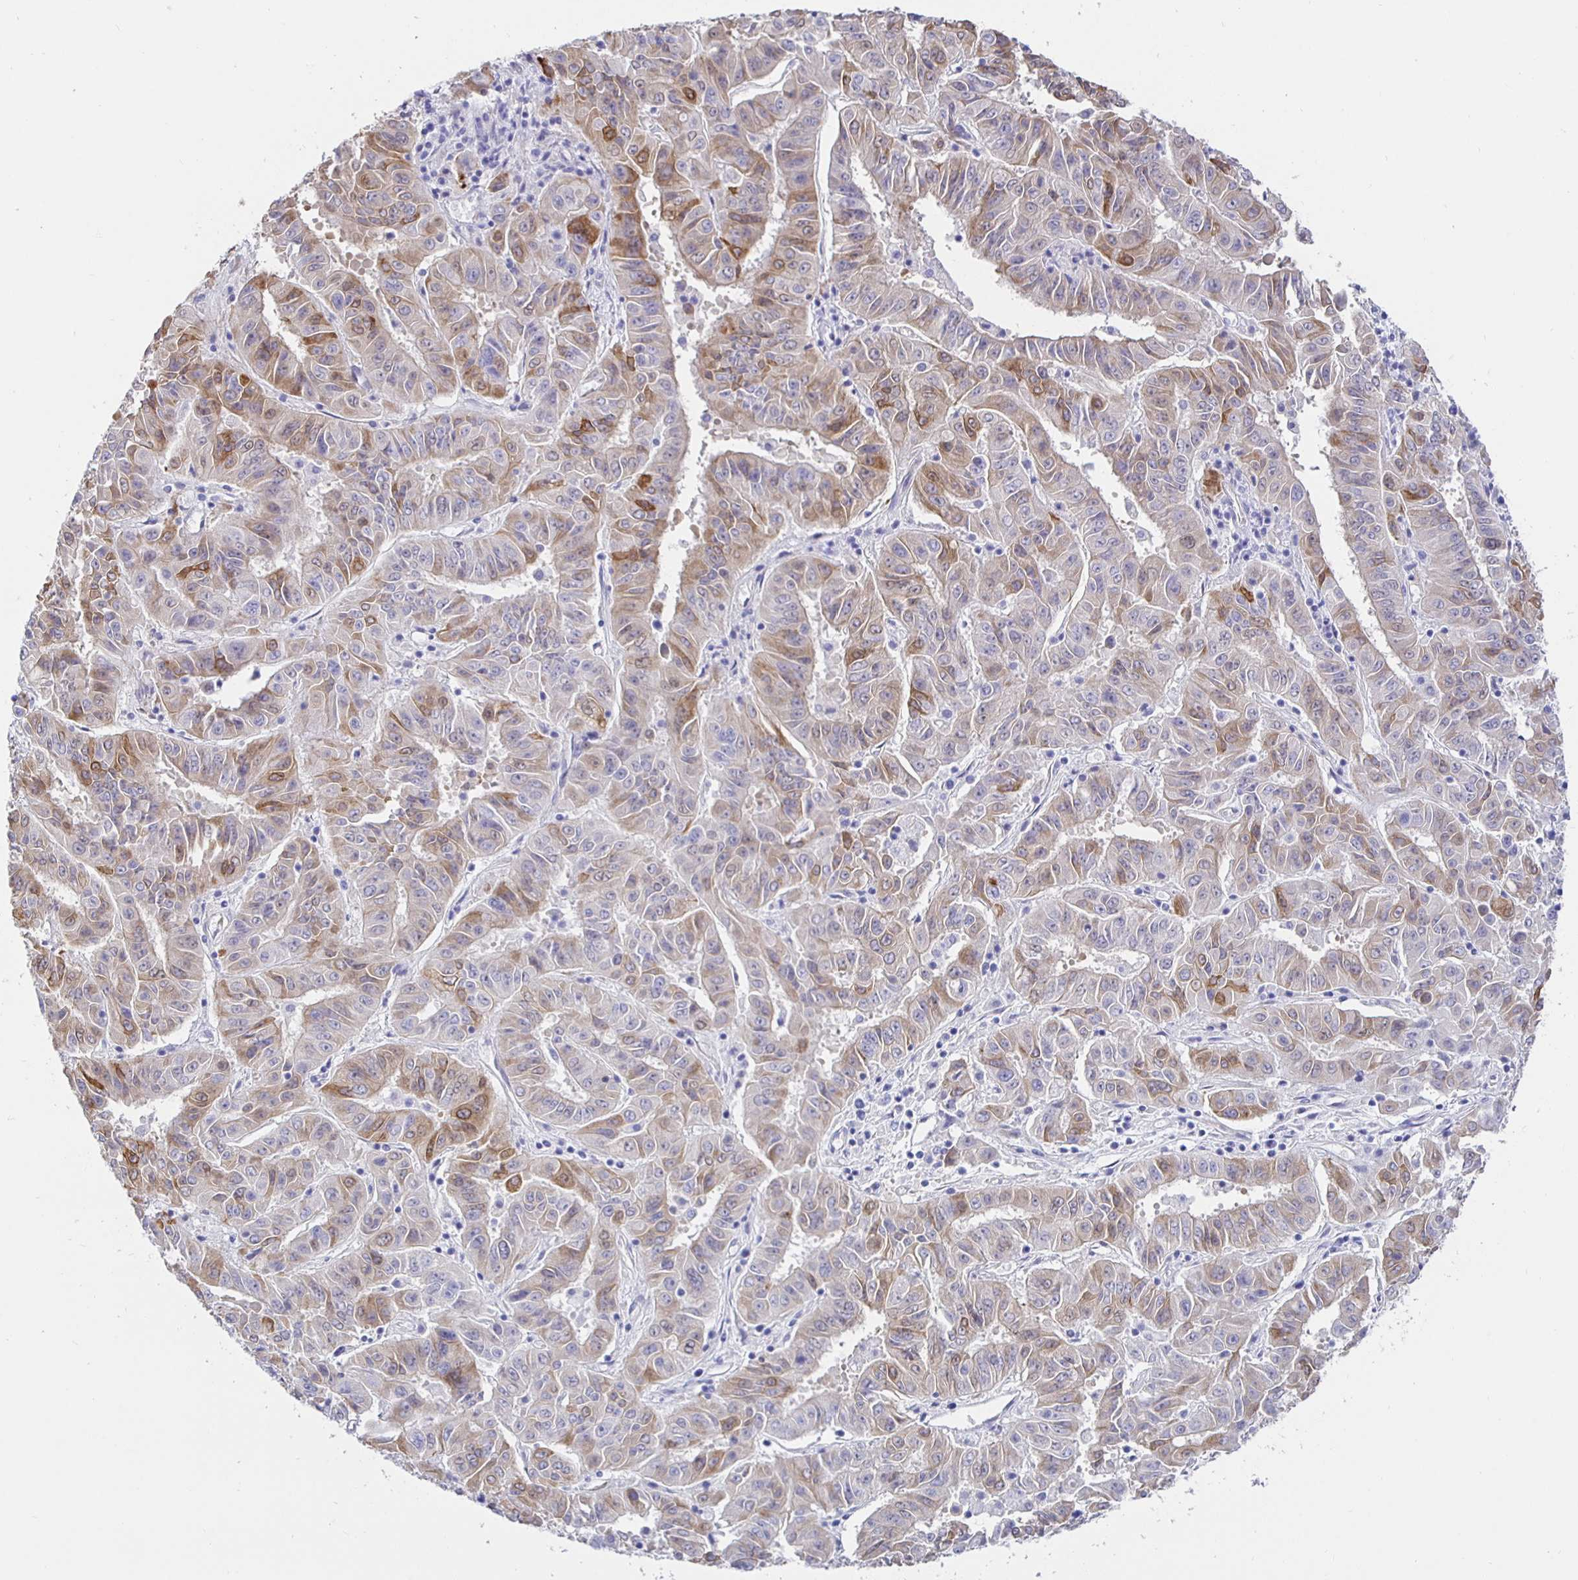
{"staining": {"intensity": "moderate", "quantity": "<25%", "location": "cytoplasmic/membranous"}, "tissue": "pancreatic cancer", "cell_type": "Tumor cells", "image_type": "cancer", "snomed": [{"axis": "morphology", "description": "Adenocarcinoma, NOS"}, {"axis": "topography", "description": "Pancreas"}], "caption": "DAB (3,3'-diaminobenzidine) immunohistochemical staining of human pancreatic adenocarcinoma reveals moderate cytoplasmic/membranous protein positivity in approximately <25% of tumor cells.", "gene": "HSPA4L", "patient": {"sex": "male", "age": 63}}